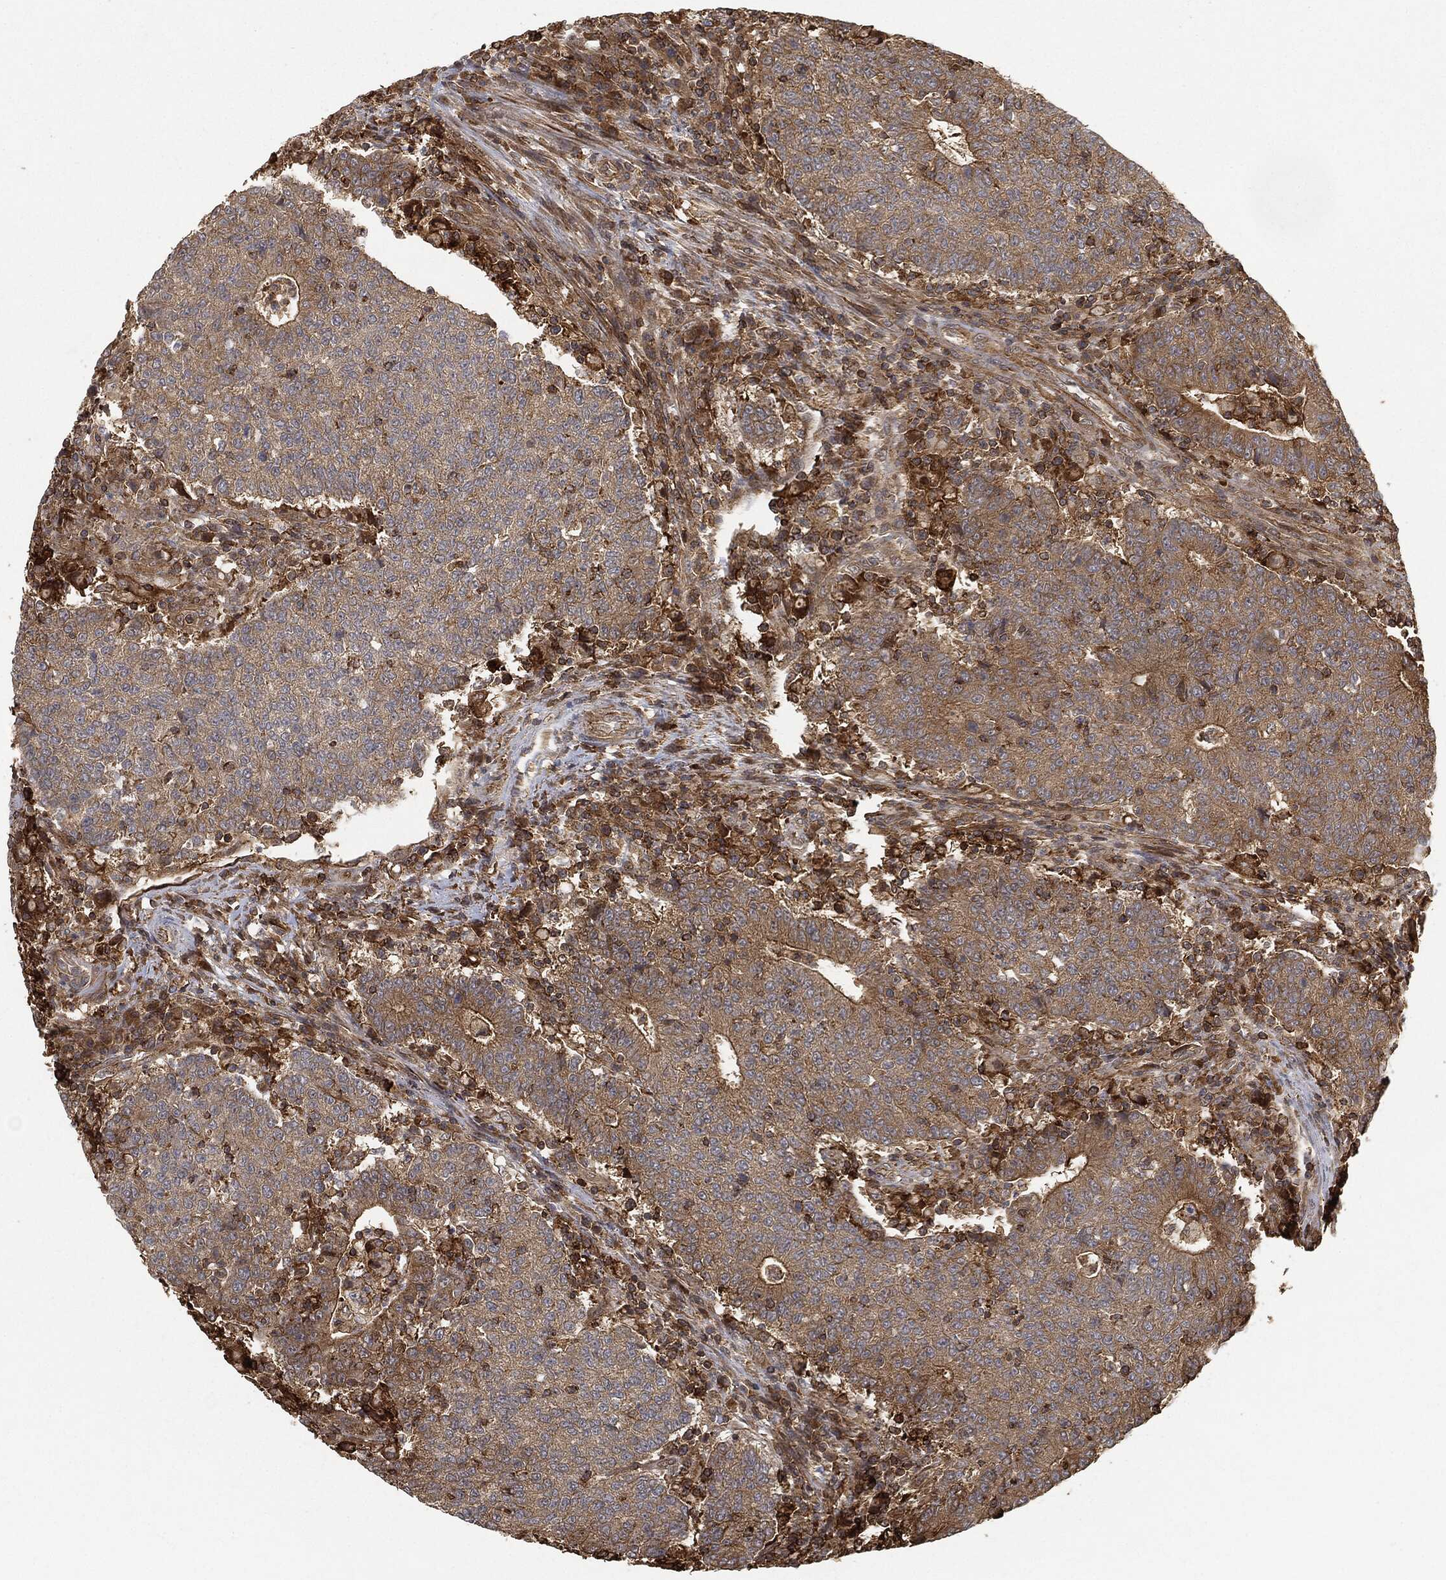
{"staining": {"intensity": "moderate", "quantity": "<25%", "location": "cytoplasmic/membranous"}, "tissue": "colorectal cancer", "cell_type": "Tumor cells", "image_type": "cancer", "snomed": [{"axis": "morphology", "description": "Adenocarcinoma, NOS"}, {"axis": "topography", "description": "Colon"}], "caption": "Brown immunohistochemical staining in human adenocarcinoma (colorectal) exhibits moderate cytoplasmic/membranous expression in approximately <25% of tumor cells.", "gene": "TPT1", "patient": {"sex": "female", "age": 75}}